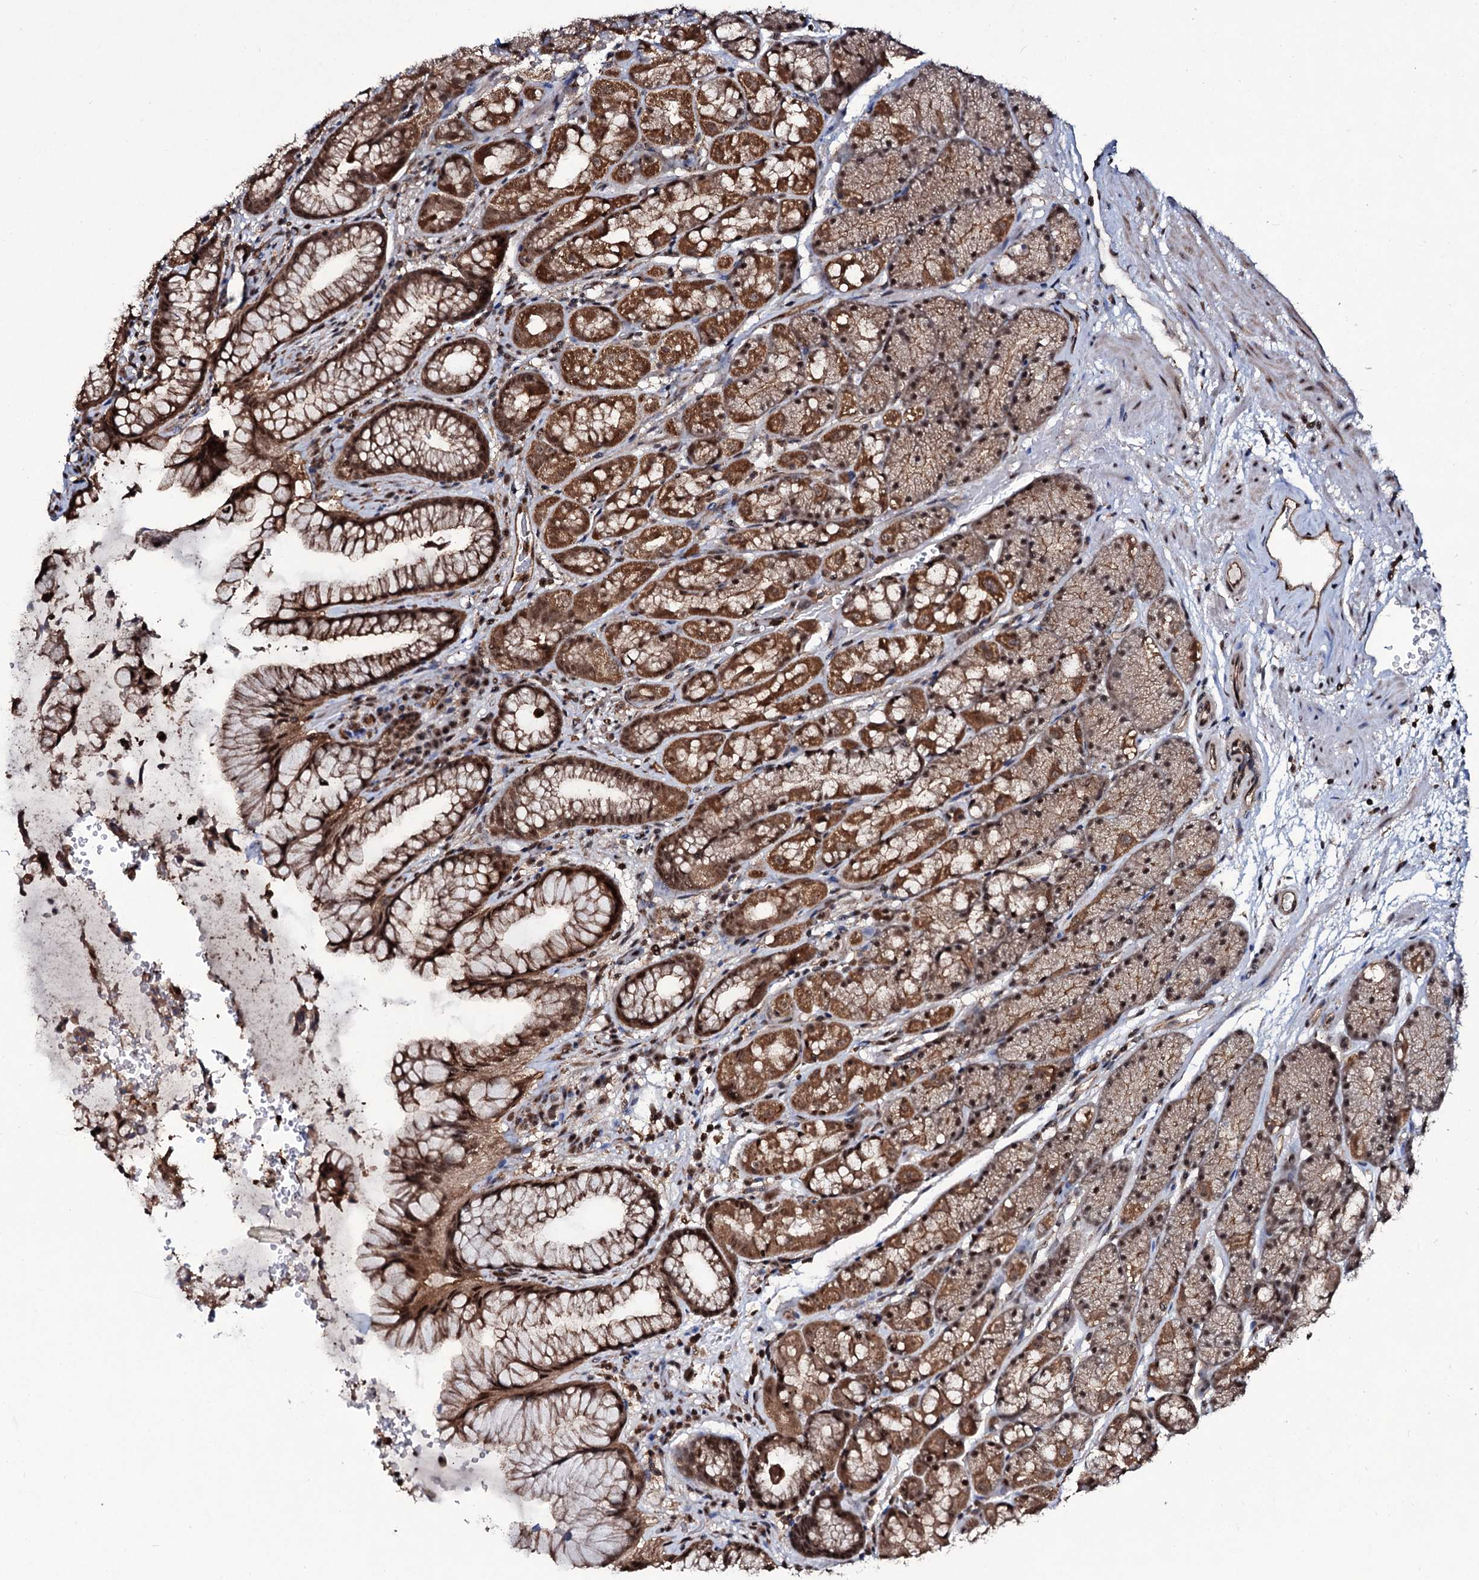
{"staining": {"intensity": "strong", "quantity": ">75%", "location": "cytoplasmic/membranous,nuclear"}, "tissue": "stomach", "cell_type": "Glandular cells", "image_type": "normal", "snomed": [{"axis": "morphology", "description": "Normal tissue, NOS"}, {"axis": "topography", "description": "Stomach"}], "caption": "This image exhibits unremarkable stomach stained with immunohistochemistry (IHC) to label a protein in brown. The cytoplasmic/membranous,nuclear of glandular cells show strong positivity for the protein. Nuclei are counter-stained blue.", "gene": "COG6", "patient": {"sex": "male", "age": 63}}